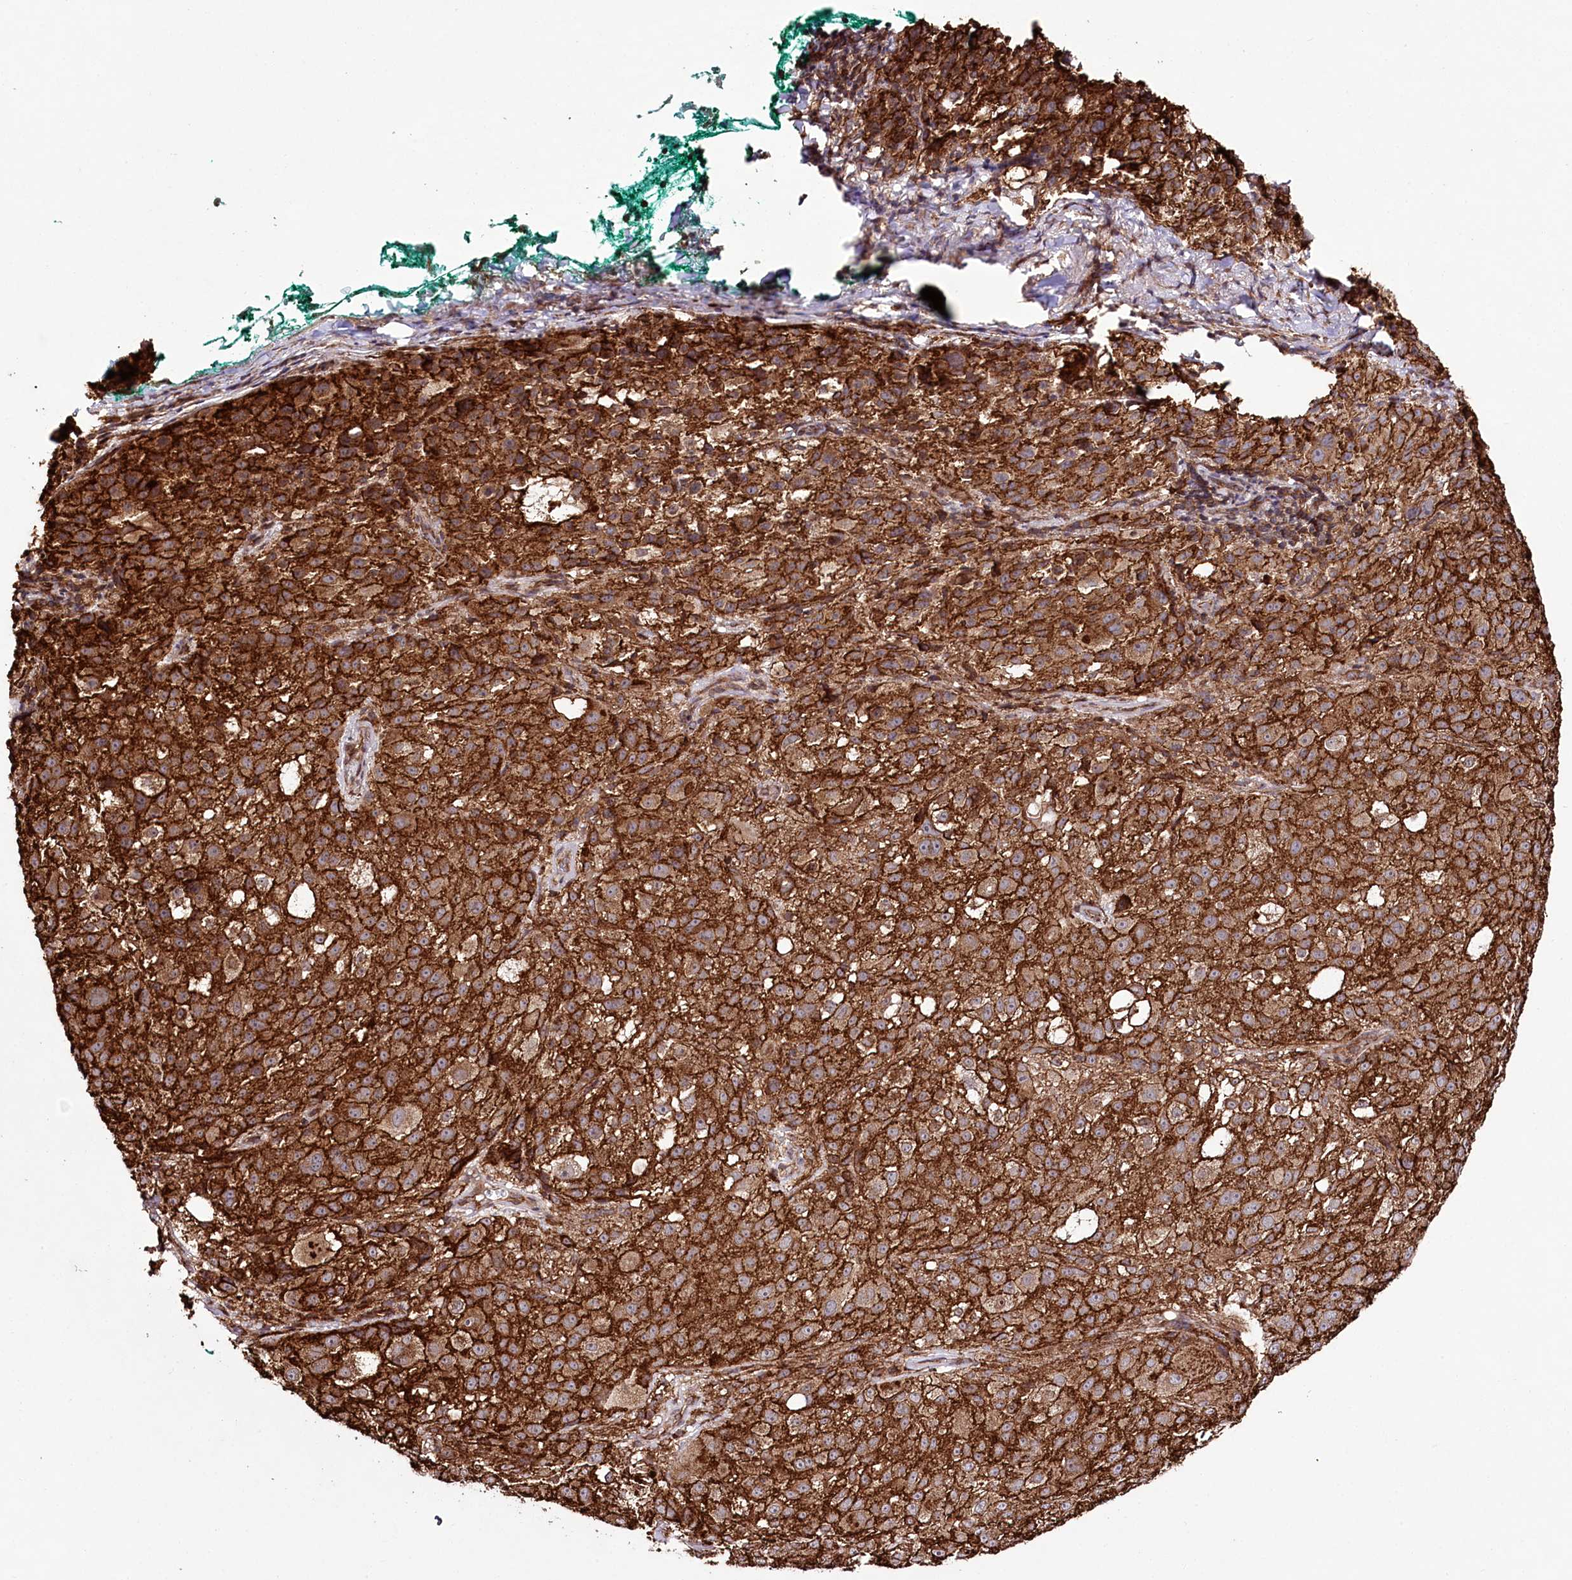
{"staining": {"intensity": "strong", "quantity": ">75%", "location": "cytoplasmic/membranous"}, "tissue": "melanoma", "cell_type": "Tumor cells", "image_type": "cancer", "snomed": [{"axis": "morphology", "description": "Necrosis, NOS"}, {"axis": "morphology", "description": "Malignant melanoma, NOS"}, {"axis": "topography", "description": "Skin"}], "caption": "Approximately >75% of tumor cells in human melanoma reveal strong cytoplasmic/membranous protein staining as visualized by brown immunohistochemical staining.", "gene": "DHX29", "patient": {"sex": "female", "age": 87}}